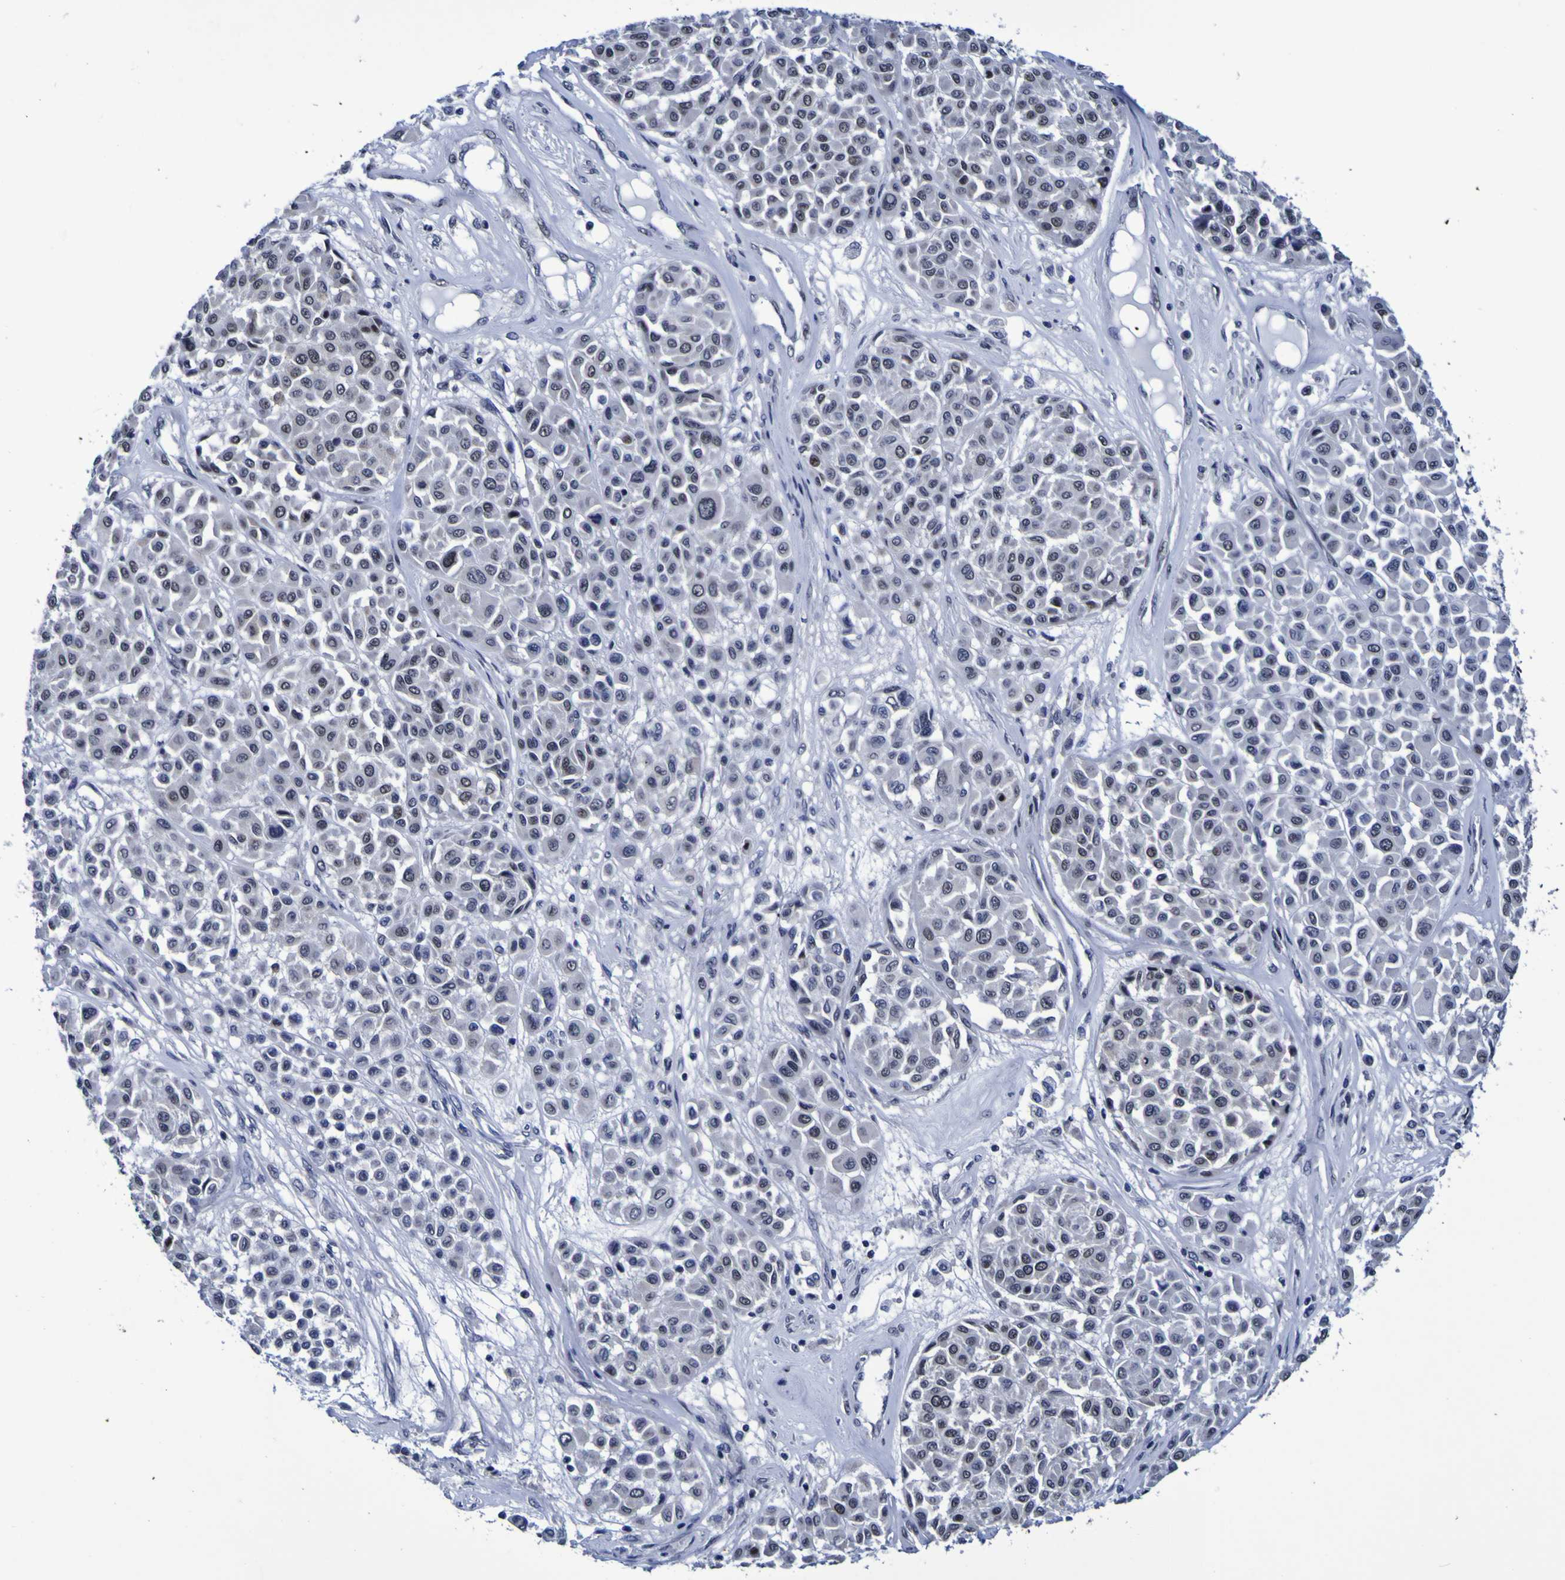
{"staining": {"intensity": "weak", "quantity": "<25%", "location": "nuclear"}, "tissue": "melanoma", "cell_type": "Tumor cells", "image_type": "cancer", "snomed": [{"axis": "morphology", "description": "Malignant melanoma, Metastatic site"}, {"axis": "topography", "description": "Soft tissue"}], "caption": "Immunohistochemistry (IHC) photomicrograph of malignant melanoma (metastatic site) stained for a protein (brown), which reveals no positivity in tumor cells. (DAB IHC with hematoxylin counter stain).", "gene": "MBD3", "patient": {"sex": "male", "age": 41}}